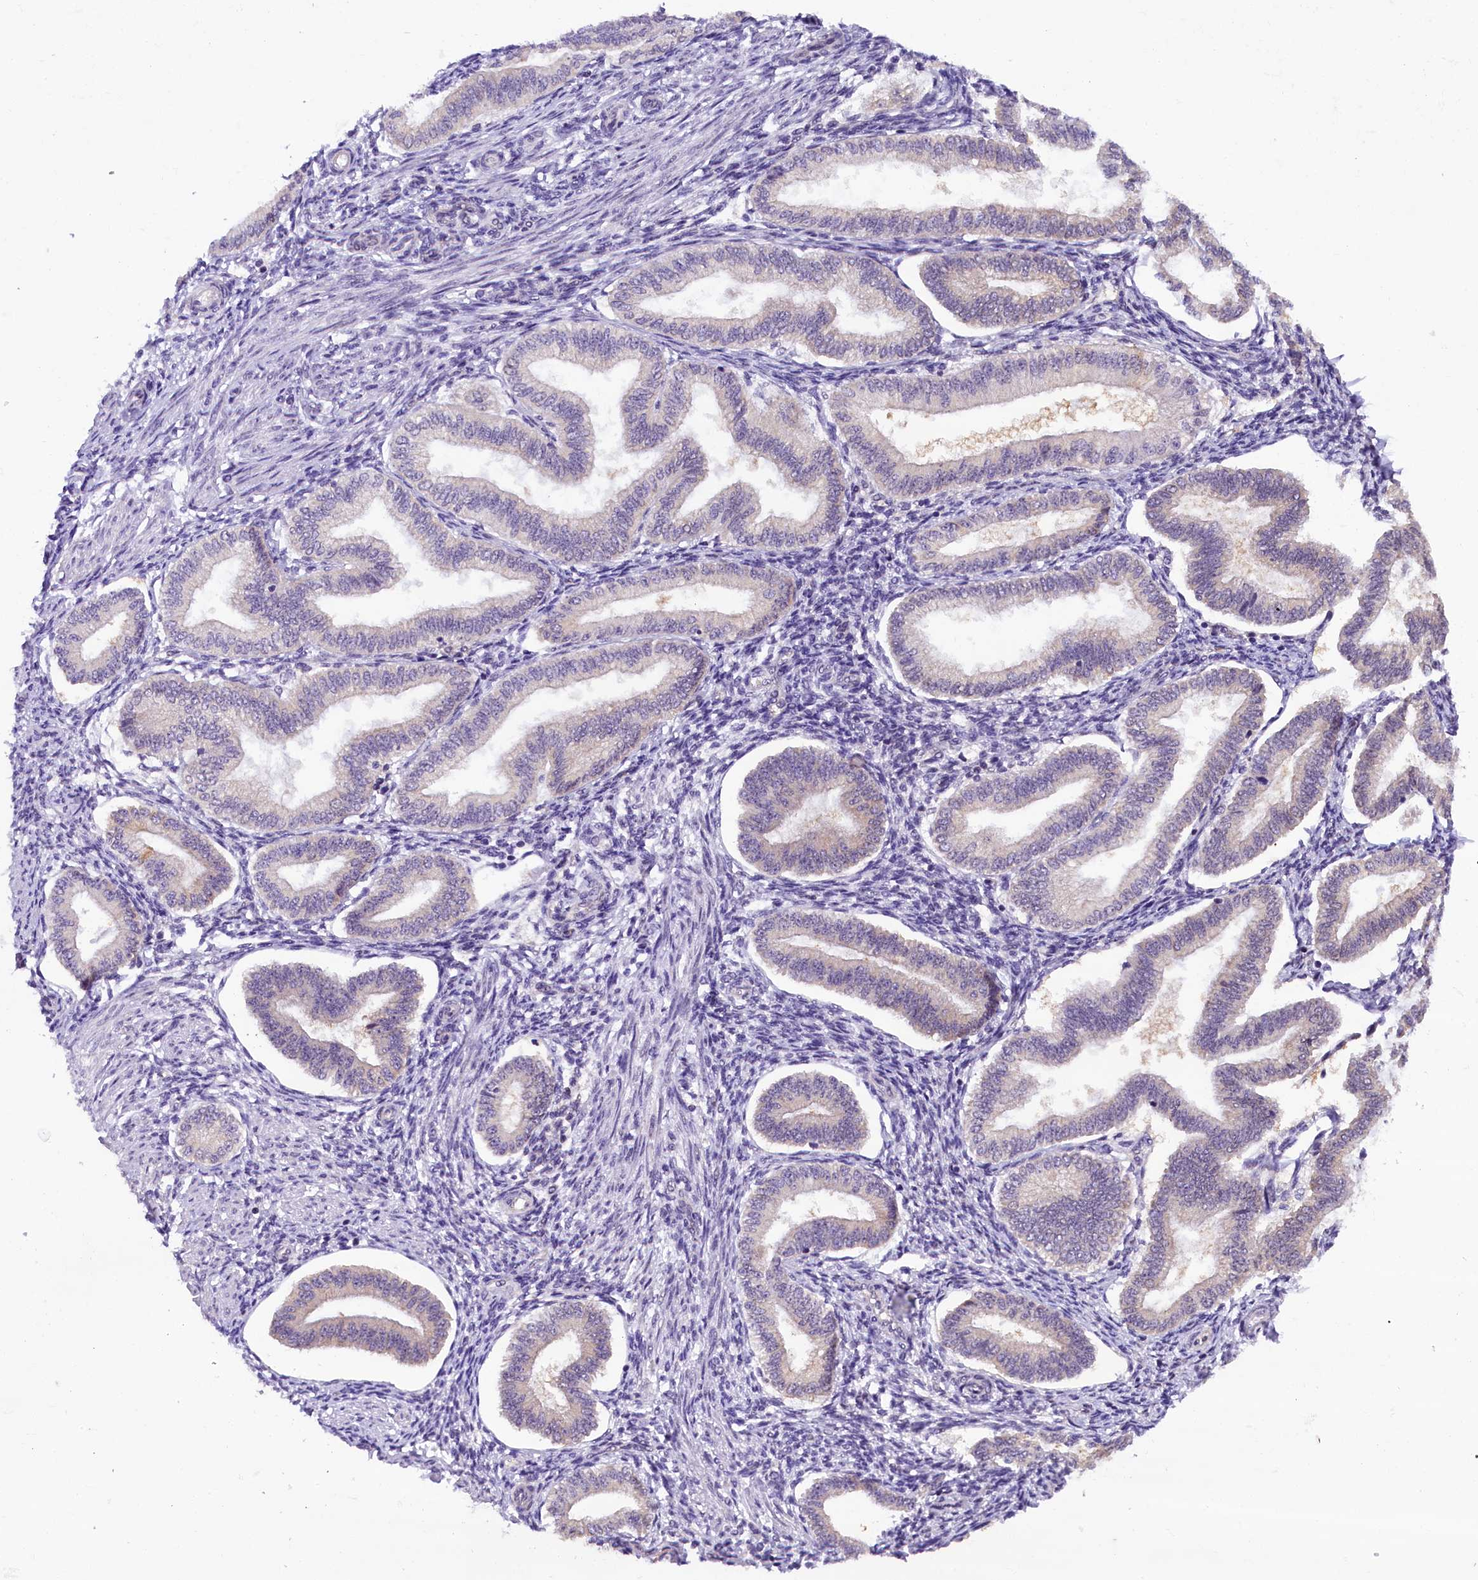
{"staining": {"intensity": "negative", "quantity": "none", "location": "none"}, "tissue": "endometrium", "cell_type": "Cells in endometrial stroma", "image_type": "normal", "snomed": [{"axis": "morphology", "description": "Normal tissue, NOS"}, {"axis": "topography", "description": "Endometrium"}], "caption": "The histopathology image reveals no significant expression in cells in endometrial stroma of endometrium. (Brightfield microscopy of DAB (3,3'-diaminobenzidine) IHC at high magnification).", "gene": "IQCN", "patient": {"sex": "female", "age": 39}}